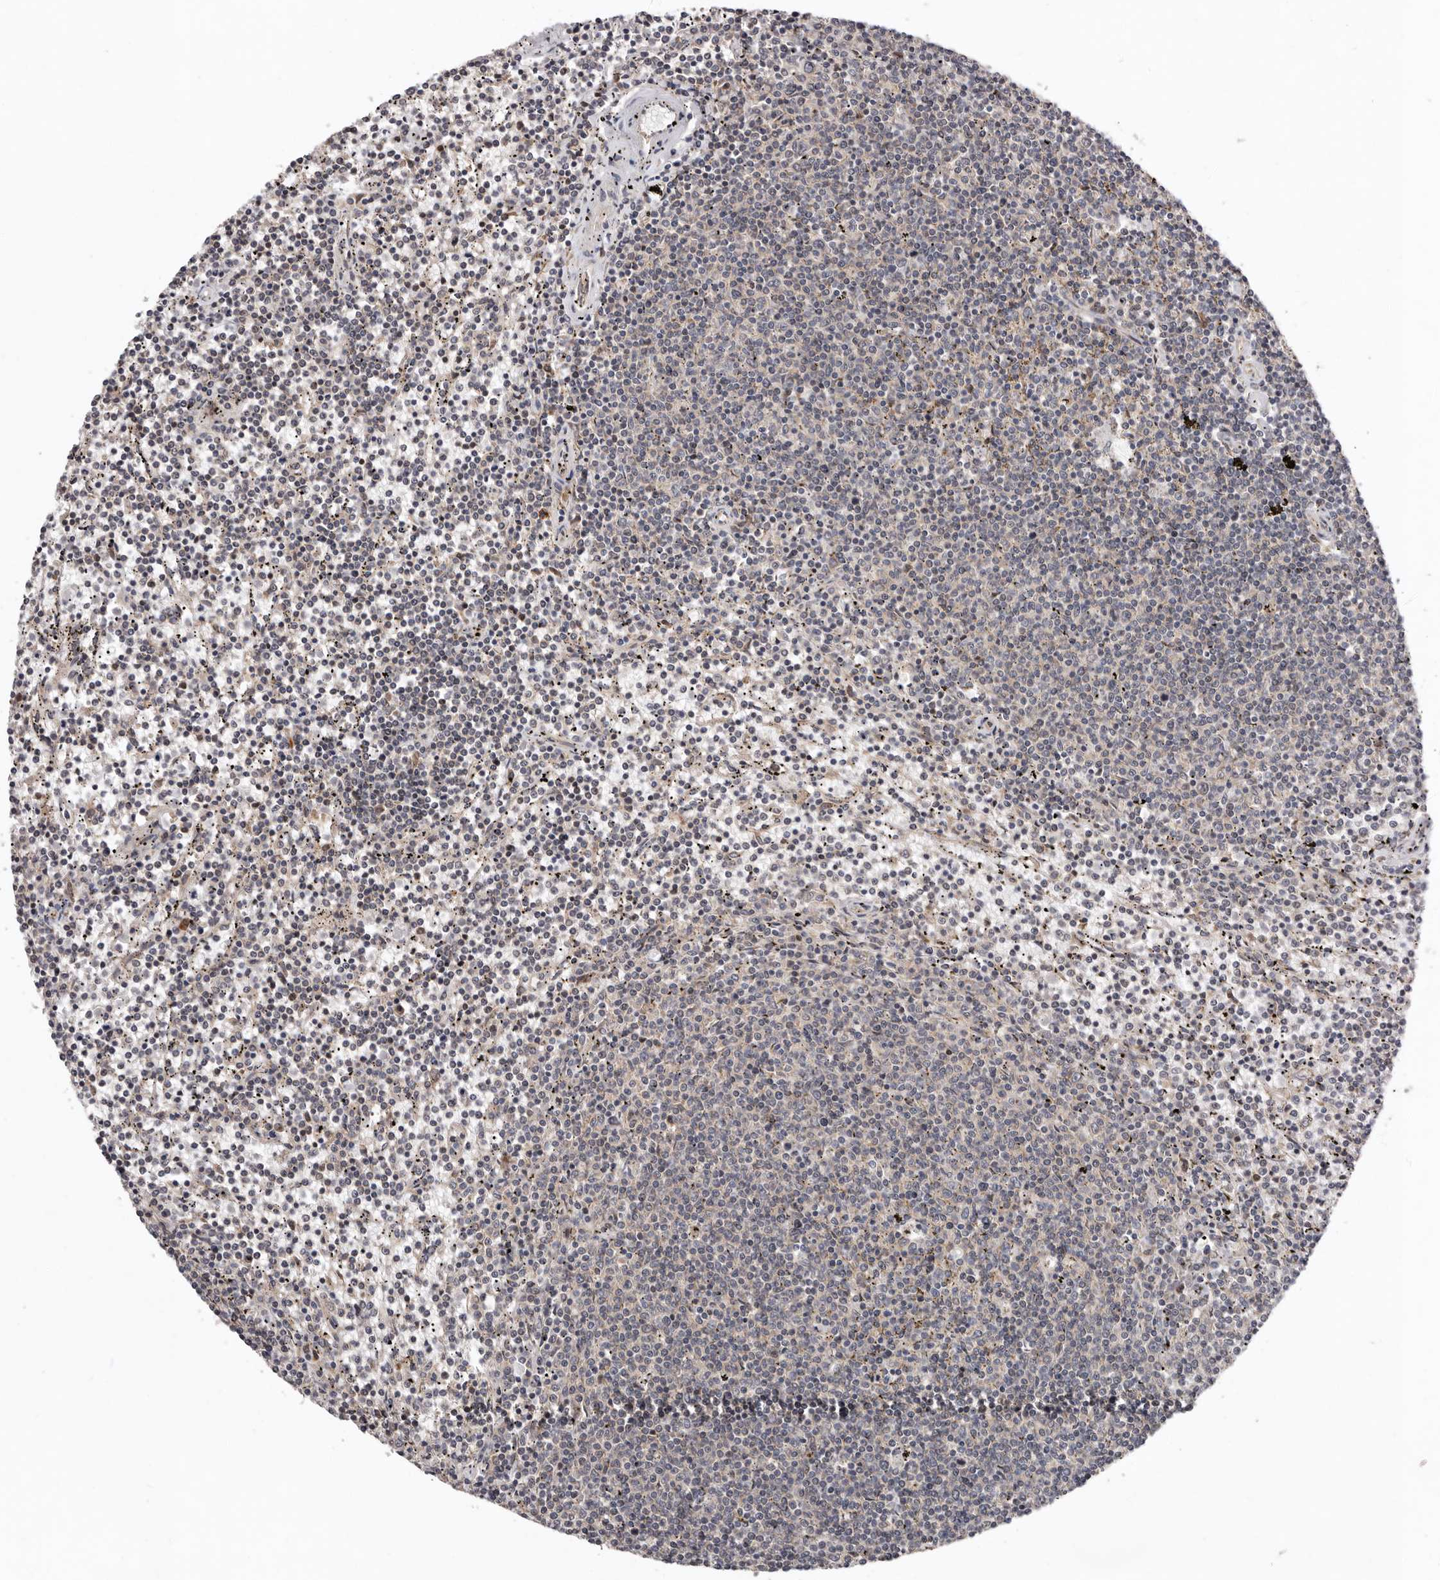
{"staining": {"intensity": "negative", "quantity": "none", "location": "none"}, "tissue": "lymphoma", "cell_type": "Tumor cells", "image_type": "cancer", "snomed": [{"axis": "morphology", "description": "Malignant lymphoma, non-Hodgkin's type, Low grade"}, {"axis": "topography", "description": "Spleen"}], "caption": "An immunohistochemistry (IHC) image of lymphoma is shown. There is no staining in tumor cells of lymphoma. Brightfield microscopy of IHC stained with DAB (3,3'-diaminobenzidine) (brown) and hematoxylin (blue), captured at high magnification.", "gene": "CHML", "patient": {"sex": "female", "age": 50}}